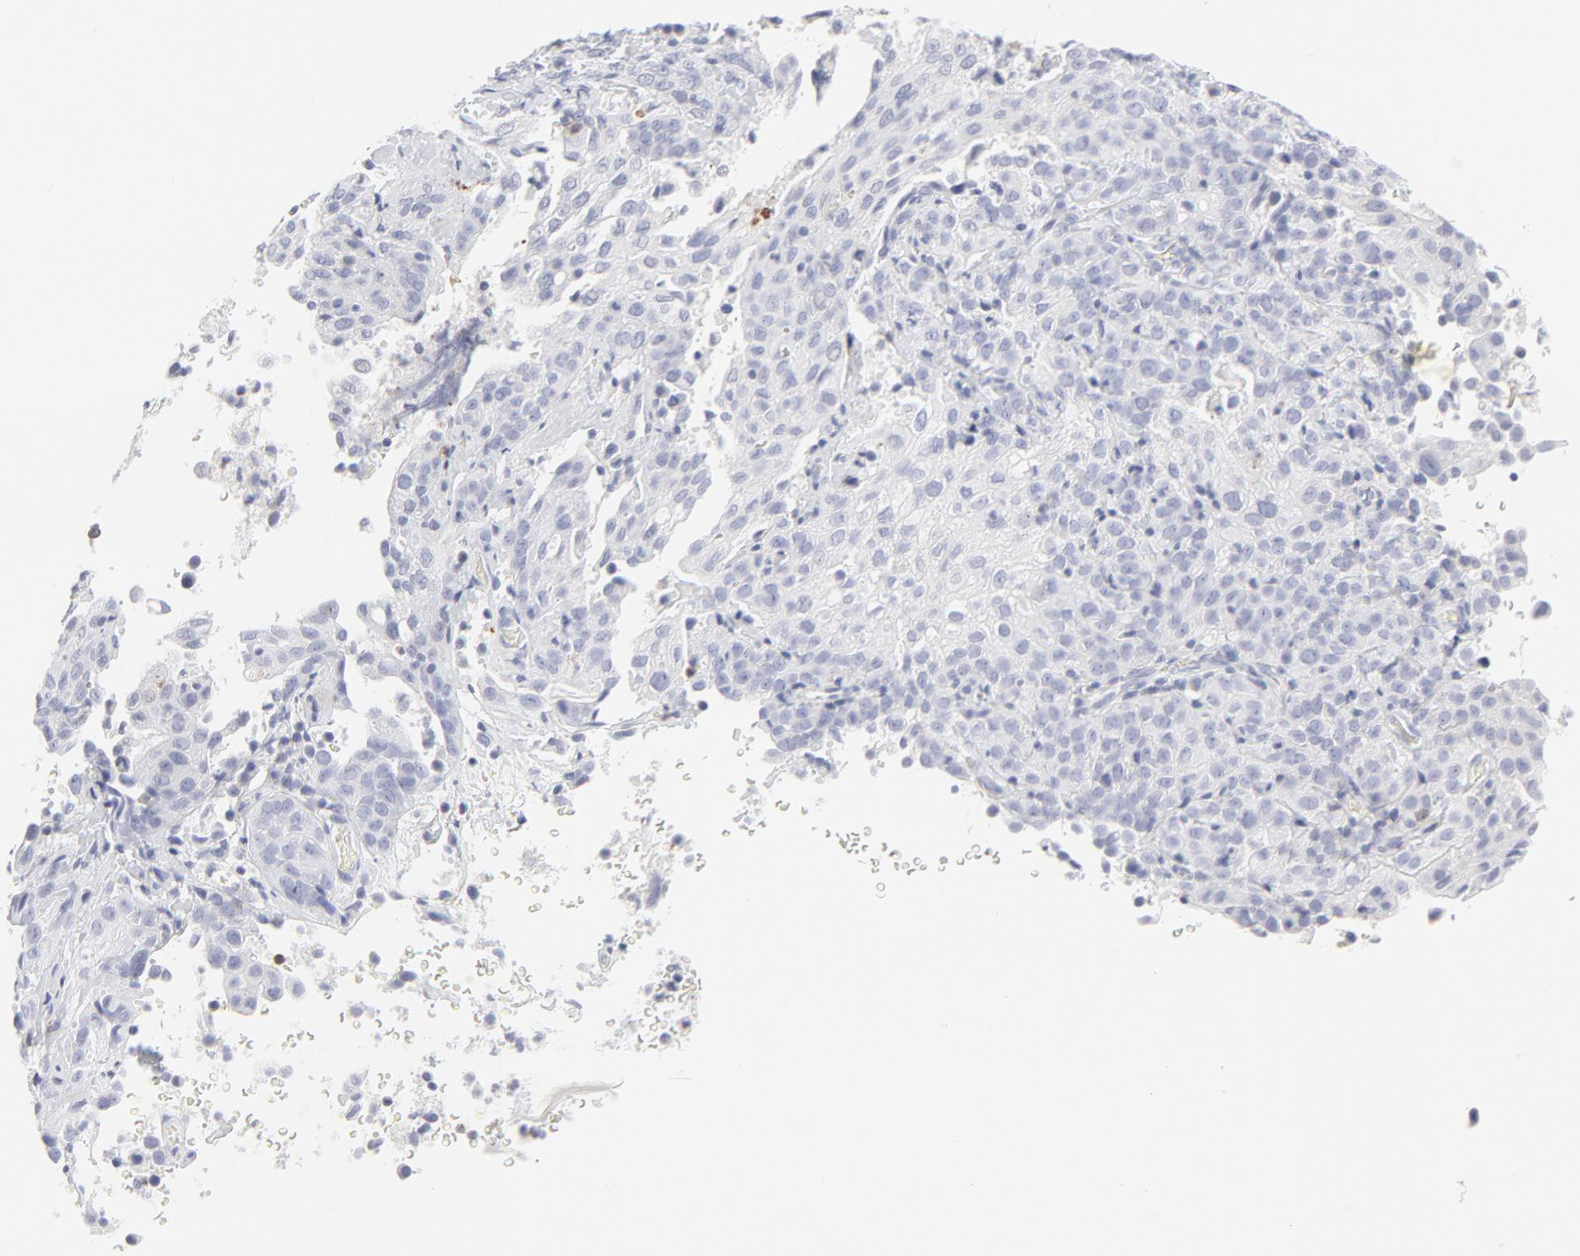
{"staining": {"intensity": "weak", "quantity": "<25%", "location": "cytoplasmic/membranous"}, "tissue": "cervical cancer", "cell_type": "Tumor cells", "image_type": "cancer", "snomed": [{"axis": "morphology", "description": "Squamous cell carcinoma, NOS"}, {"axis": "topography", "description": "Cervix"}], "caption": "Human squamous cell carcinoma (cervical) stained for a protein using immunohistochemistry demonstrates no positivity in tumor cells.", "gene": "CCR7", "patient": {"sex": "female", "age": 41}}